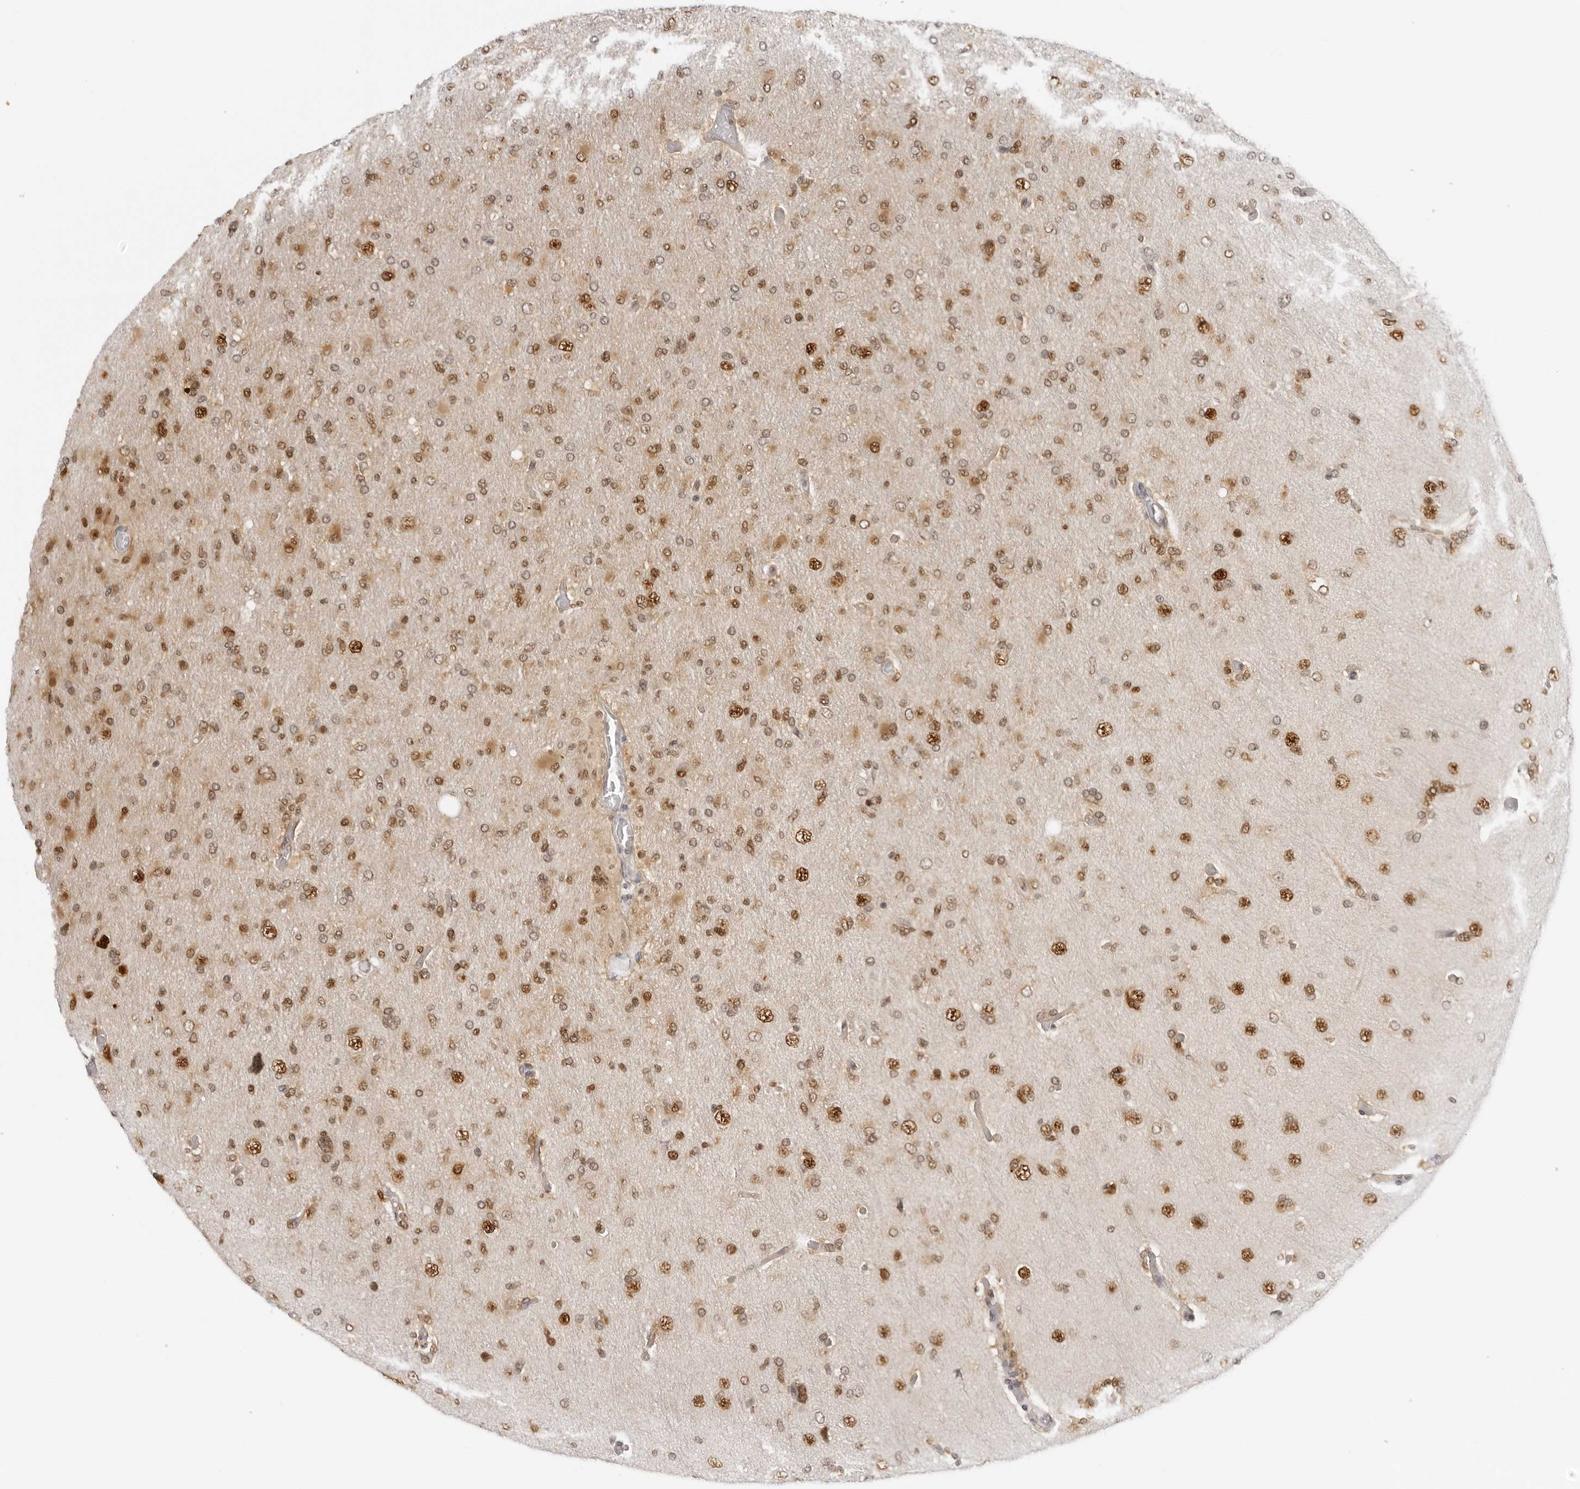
{"staining": {"intensity": "moderate", "quantity": ">75%", "location": "nuclear"}, "tissue": "glioma", "cell_type": "Tumor cells", "image_type": "cancer", "snomed": [{"axis": "morphology", "description": "Glioma, malignant, High grade"}, {"axis": "topography", "description": "Cerebral cortex"}], "caption": "IHC of human malignant glioma (high-grade) exhibits medium levels of moderate nuclear positivity in approximately >75% of tumor cells. The staining is performed using DAB brown chromogen to label protein expression. The nuclei are counter-stained blue using hematoxylin.", "gene": "WDR77", "patient": {"sex": "female", "age": 36}}